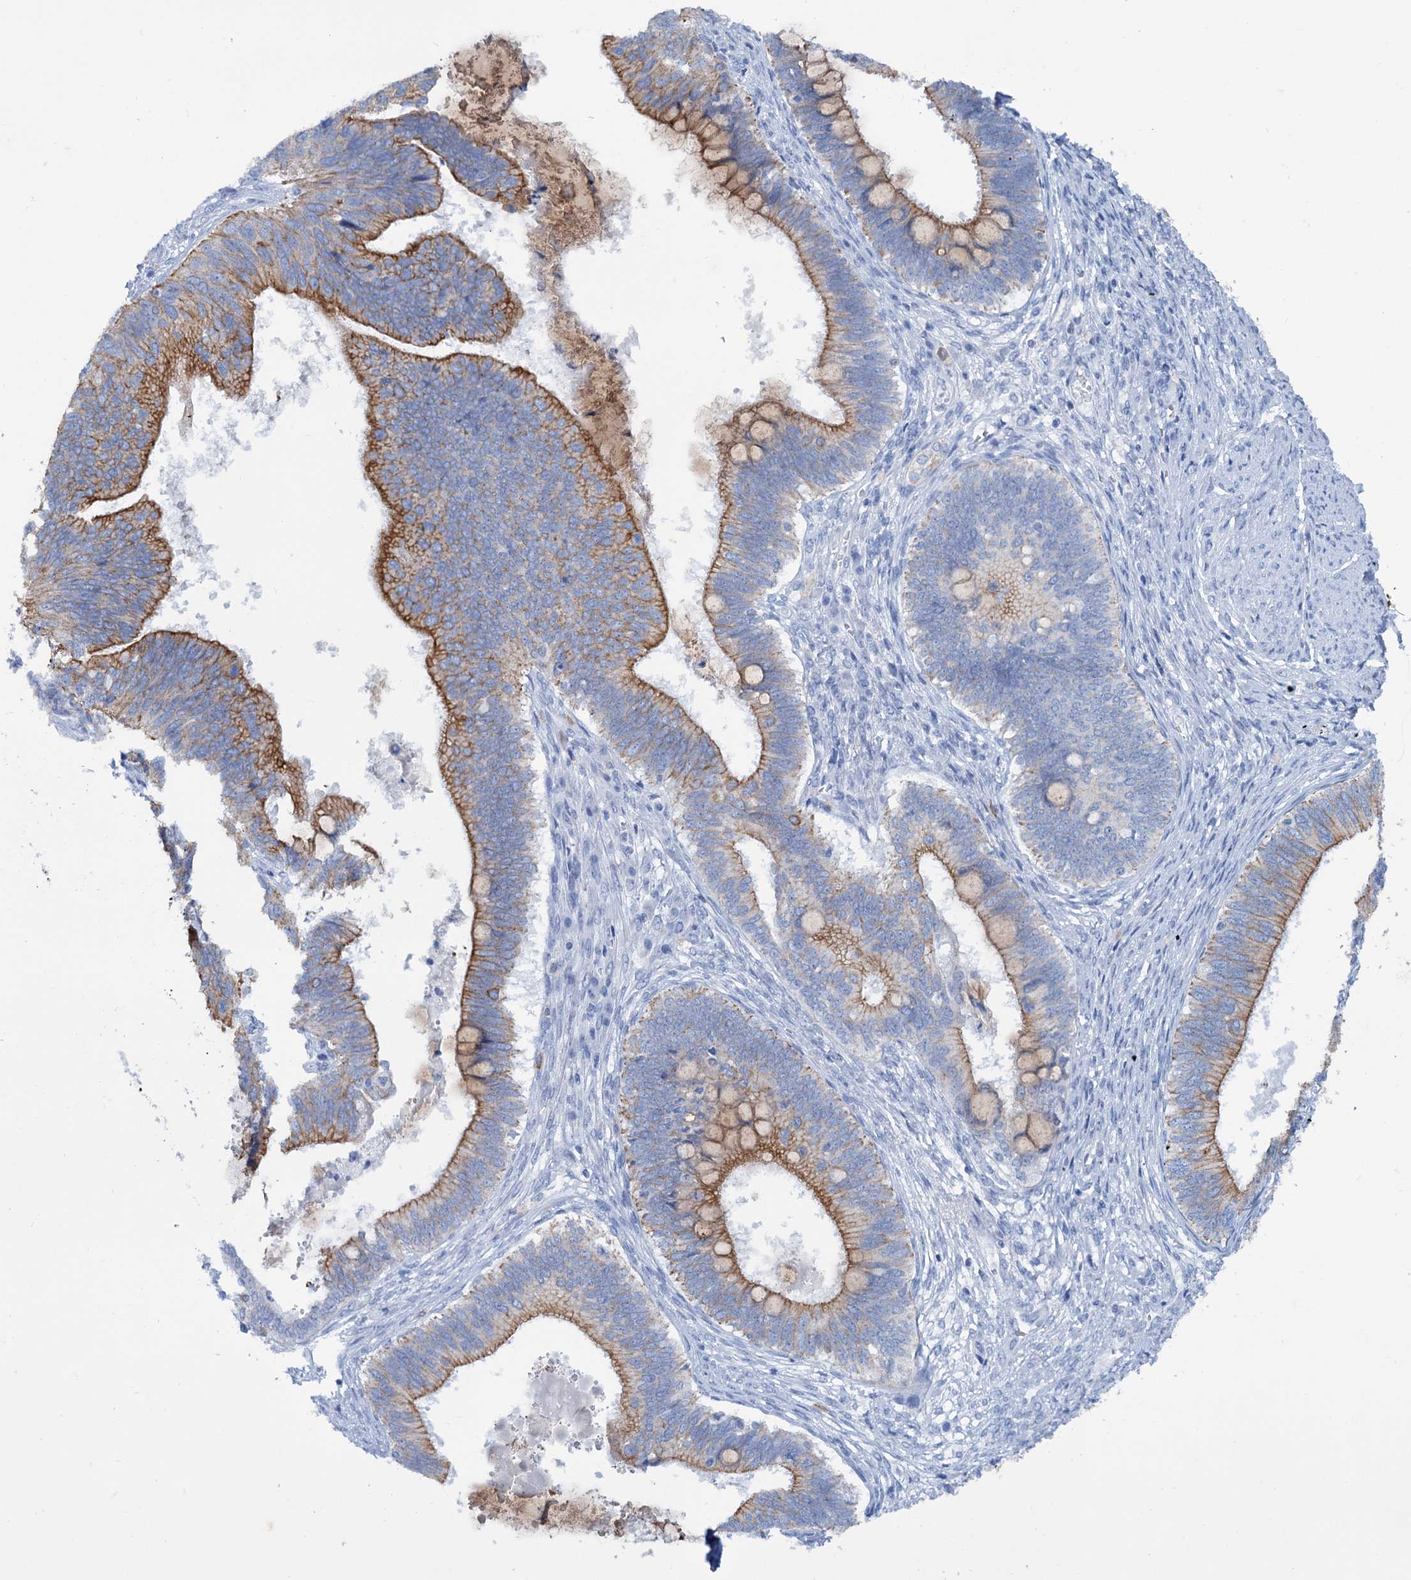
{"staining": {"intensity": "moderate", "quantity": ">75%", "location": "cytoplasmic/membranous"}, "tissue": "cervical cancer", "cell_type": "Tumor cells", "image_type": "cancer", "snomed": [{"axis": "morphology", "description": "Adenocarcinoma, NOS"}, {"axis": "topography", "description": "Cervix"}], "caption": "An immunohistochemistry (IHC) micrograph of tumor tissue is shown. Protein staining in brown highlights moderate cytoplasmic/membranous positivity in cervical adenocarcinoma within tumor cells.", "gene": "FAAP20", "patient": {"sex": "female", "age": 42}}